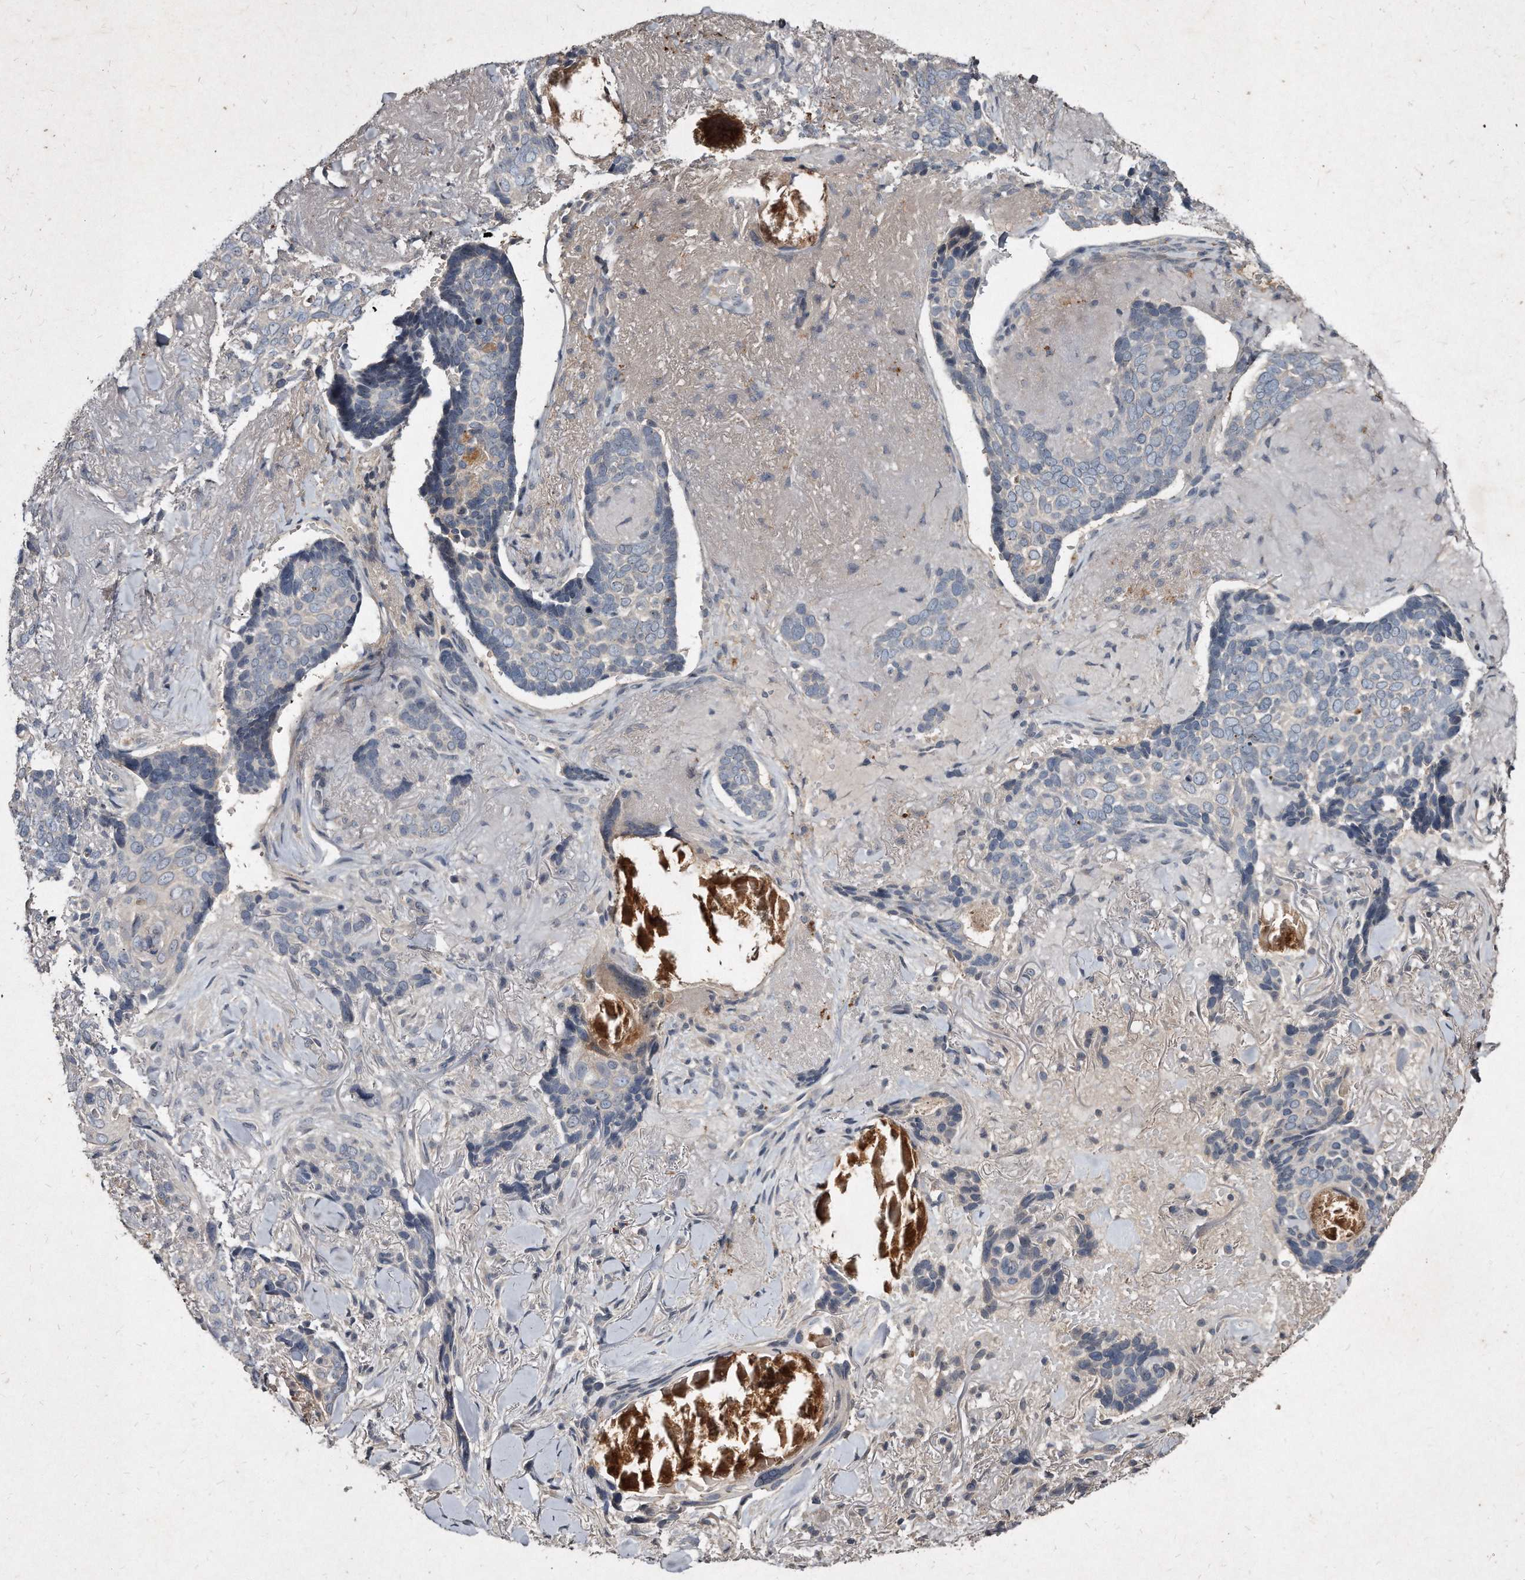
{"staining": {"intensity": "negative", "quantity": "none", "location": "none"}, "tissue": "skin cancer", "cell_type": "Tumor cells", "image_type": "cancer", "snomed": [{"axis": "morphology", "description": "Basal cell carcinoma"}, {"axis": "topography", "description": "Skin"}], "caption": "IHC photomicrograph of skin cancer (basal cell carcinoma) stained for a protein (brown), which reveals no expression in tumor cells.", "gene": "KLHDC3", "patient": {"sex": "female", "age": 82}}